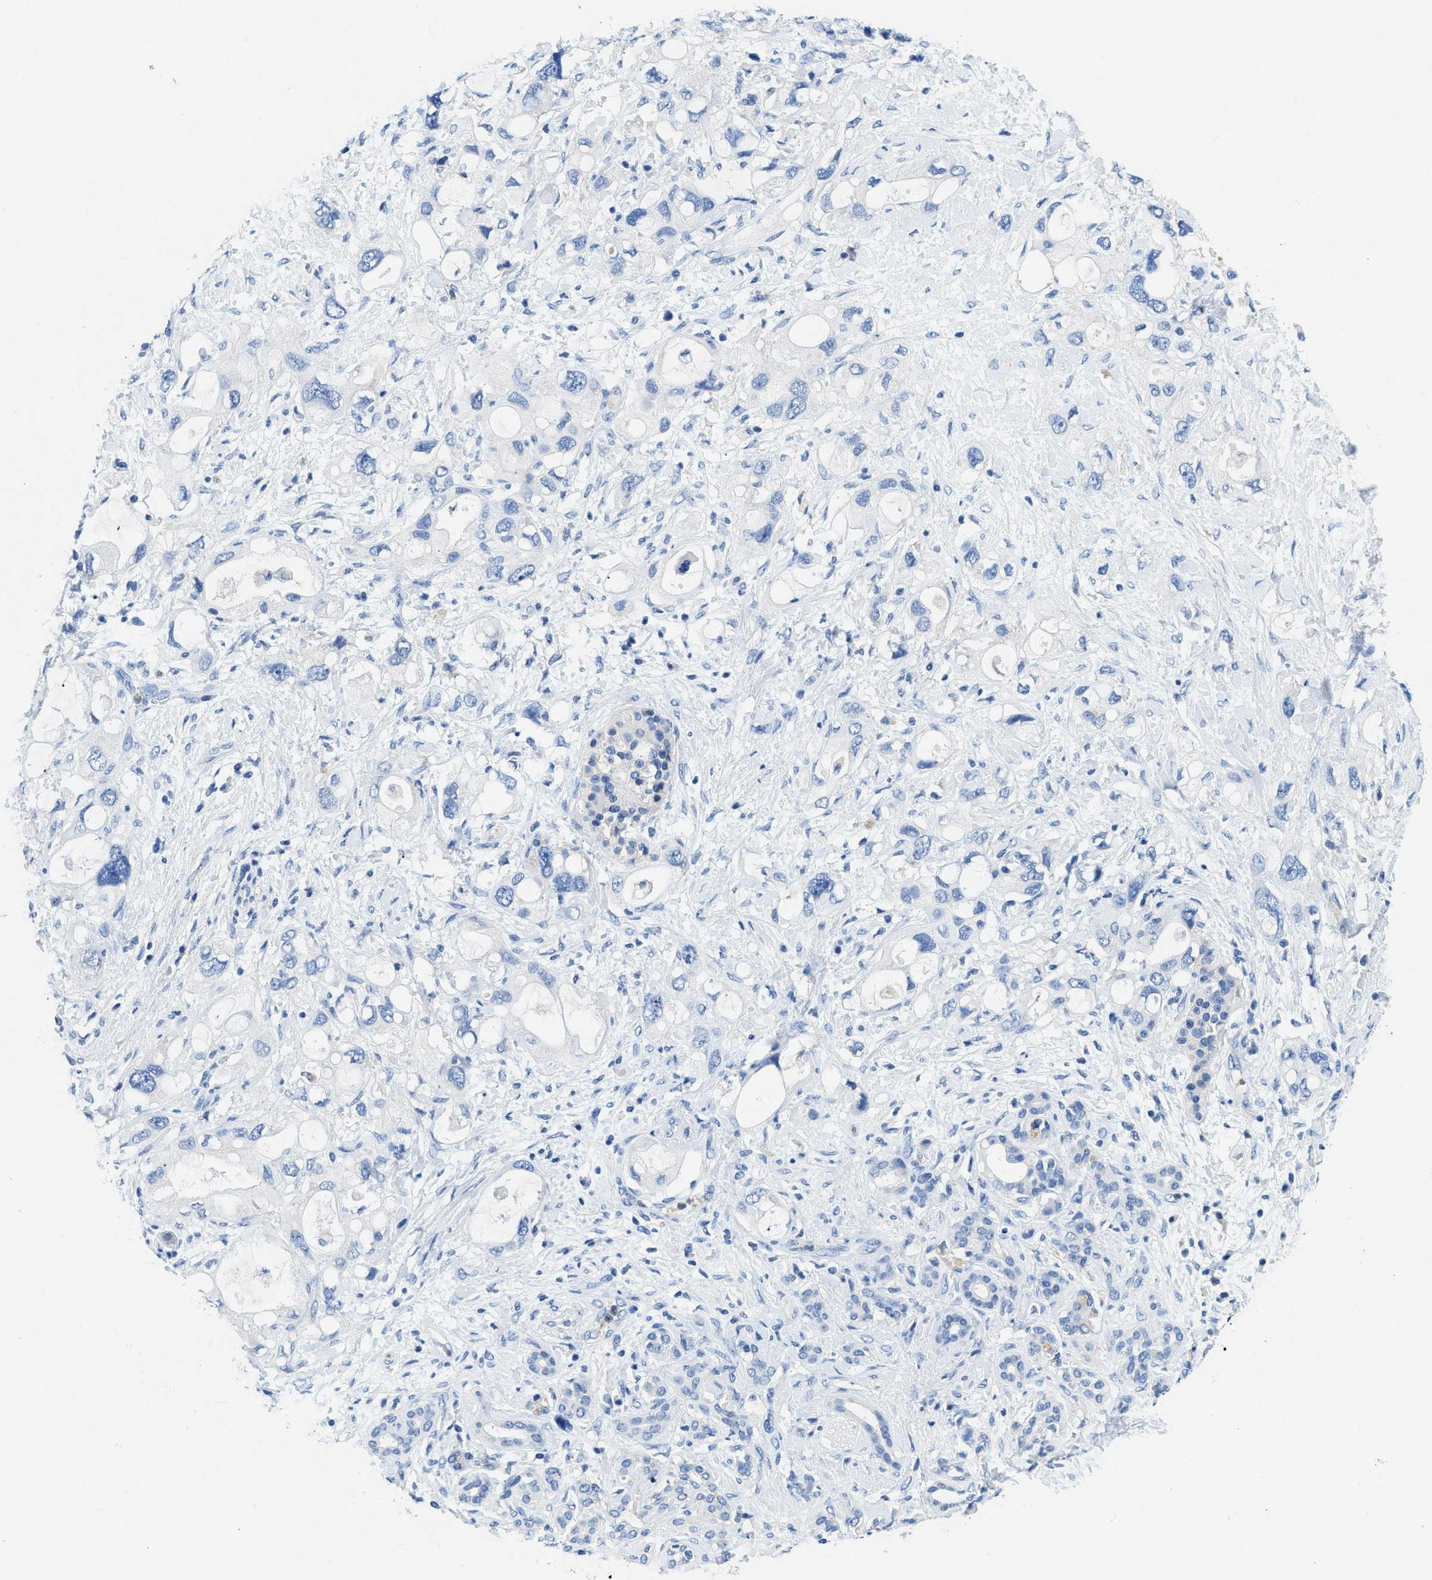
{"staining": {"intensity": "negative", "quantity": "none", "location": "none"}, "tissue": "pancreatic cancer", "cell_type": "Tumor cells", "image_type": "cancer", "snomed": [{"axis": "morphology", "description": "Adenocarcinoma, NOS"}, {"axis": "topography", "description": "Pancreas"}], "caption": "An immunohistochemistry (IHC) image of pancreatic cancer (adenocarcinoma) is shown. There is no staining in tumor cells of pancreatic cancer (adenocarcinoma).", "gene": "NEB", "patient": {"sex": "female", "age": 56}}